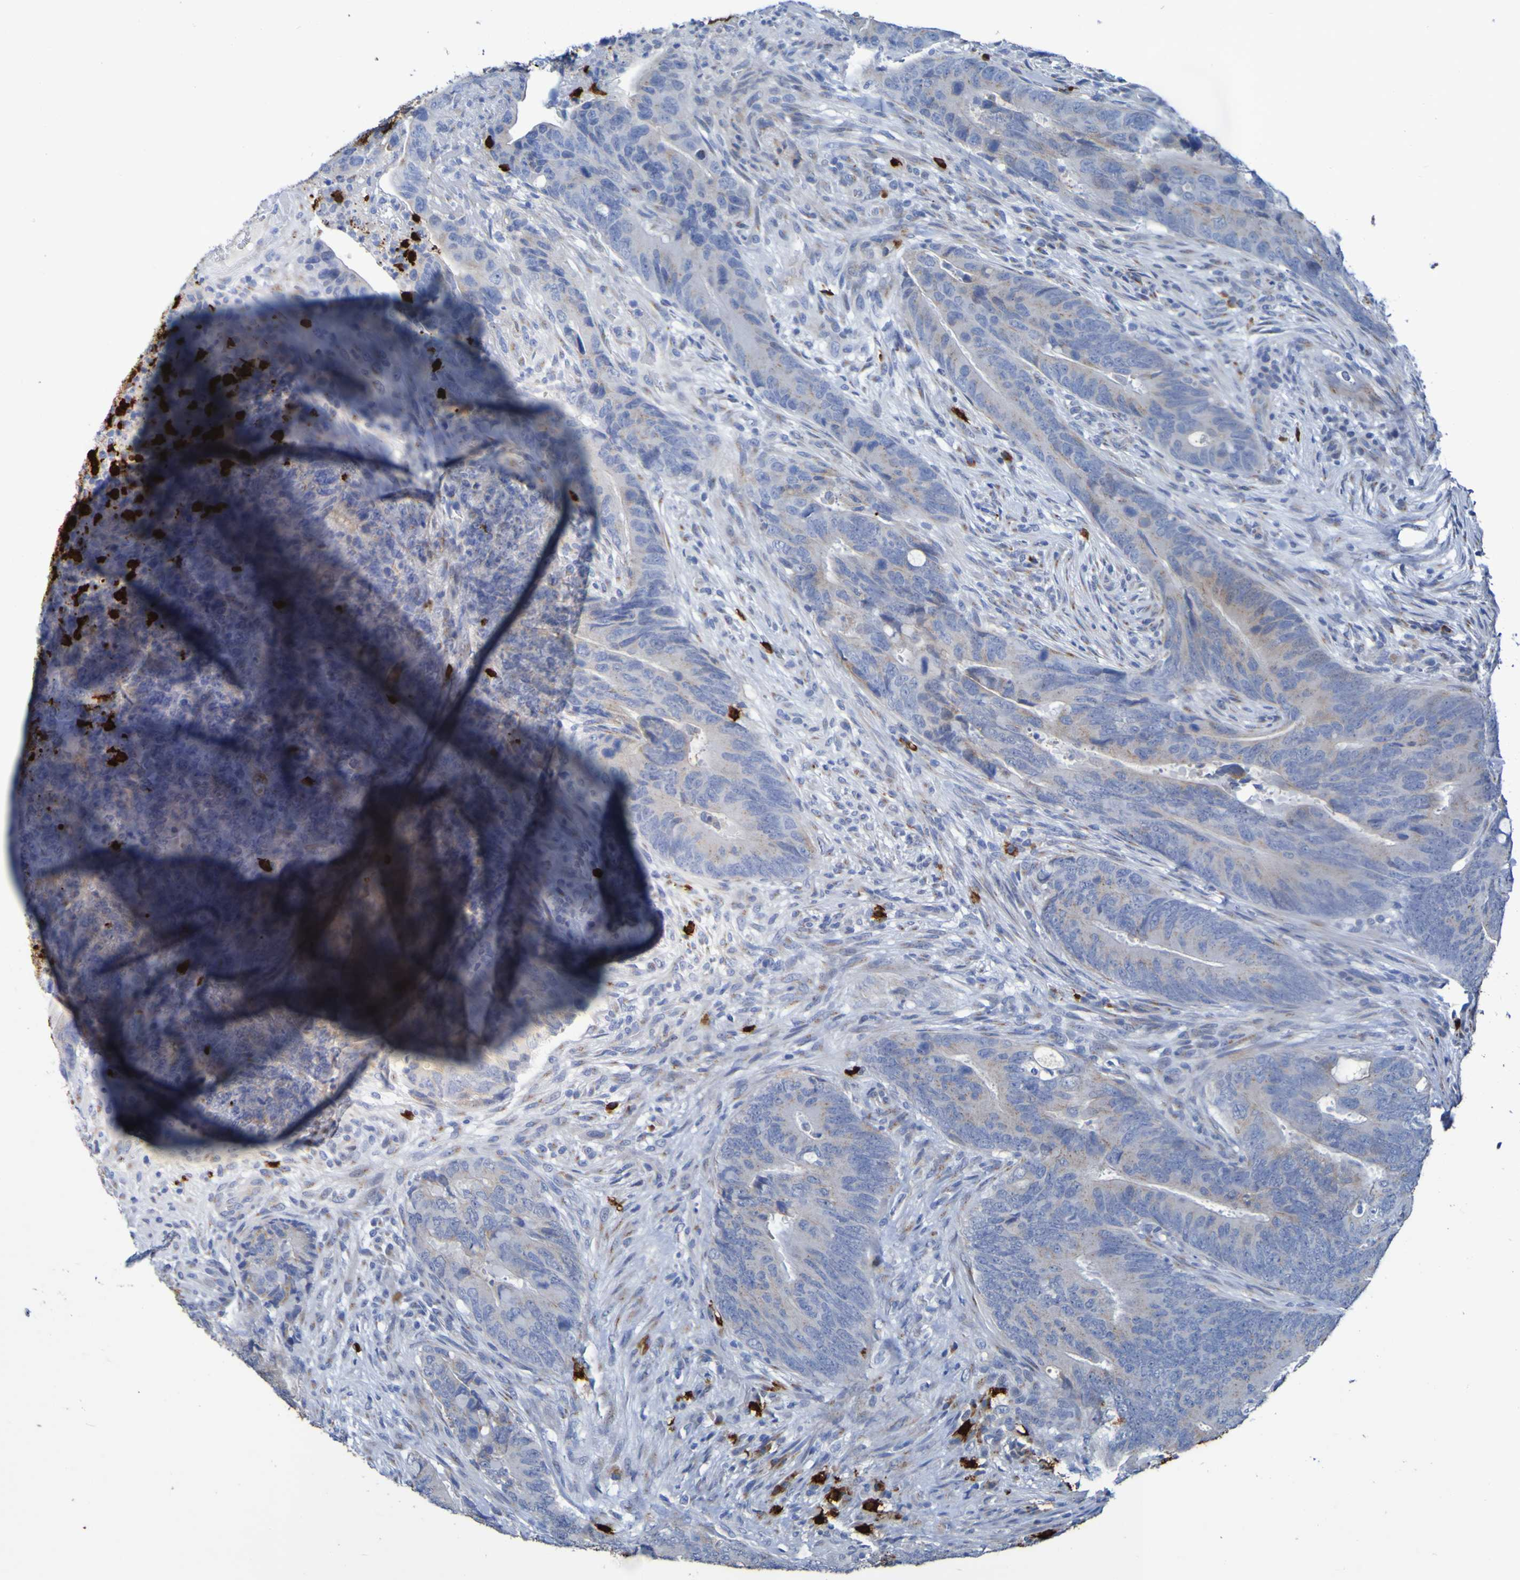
{"staining": {"intensity": "weak", "quantity": "25%-75%", "location": "cytoplasmic/membranous"}, "tissue": "colorectal cancer", "cell_type": "Tumor cells", "image_type": "cancer", "snomed": [{"axis": "morphology", "description": "Normal tissue, NOS"}, {"axis": "morphology", "description": "Adenocarcinoma, NOS"}, {"axis": "topography", "description": "Colon"}], "caption": "This micrograph exhibits immunohistochemistry (IHC) staining of colorectal adenocarcinoma, with low weak cytoplasmic/membranous staining in about 25%-75% of tumor cells.", "gene": "C11orf24", "patient": {"sex": "male", "age": 56}}